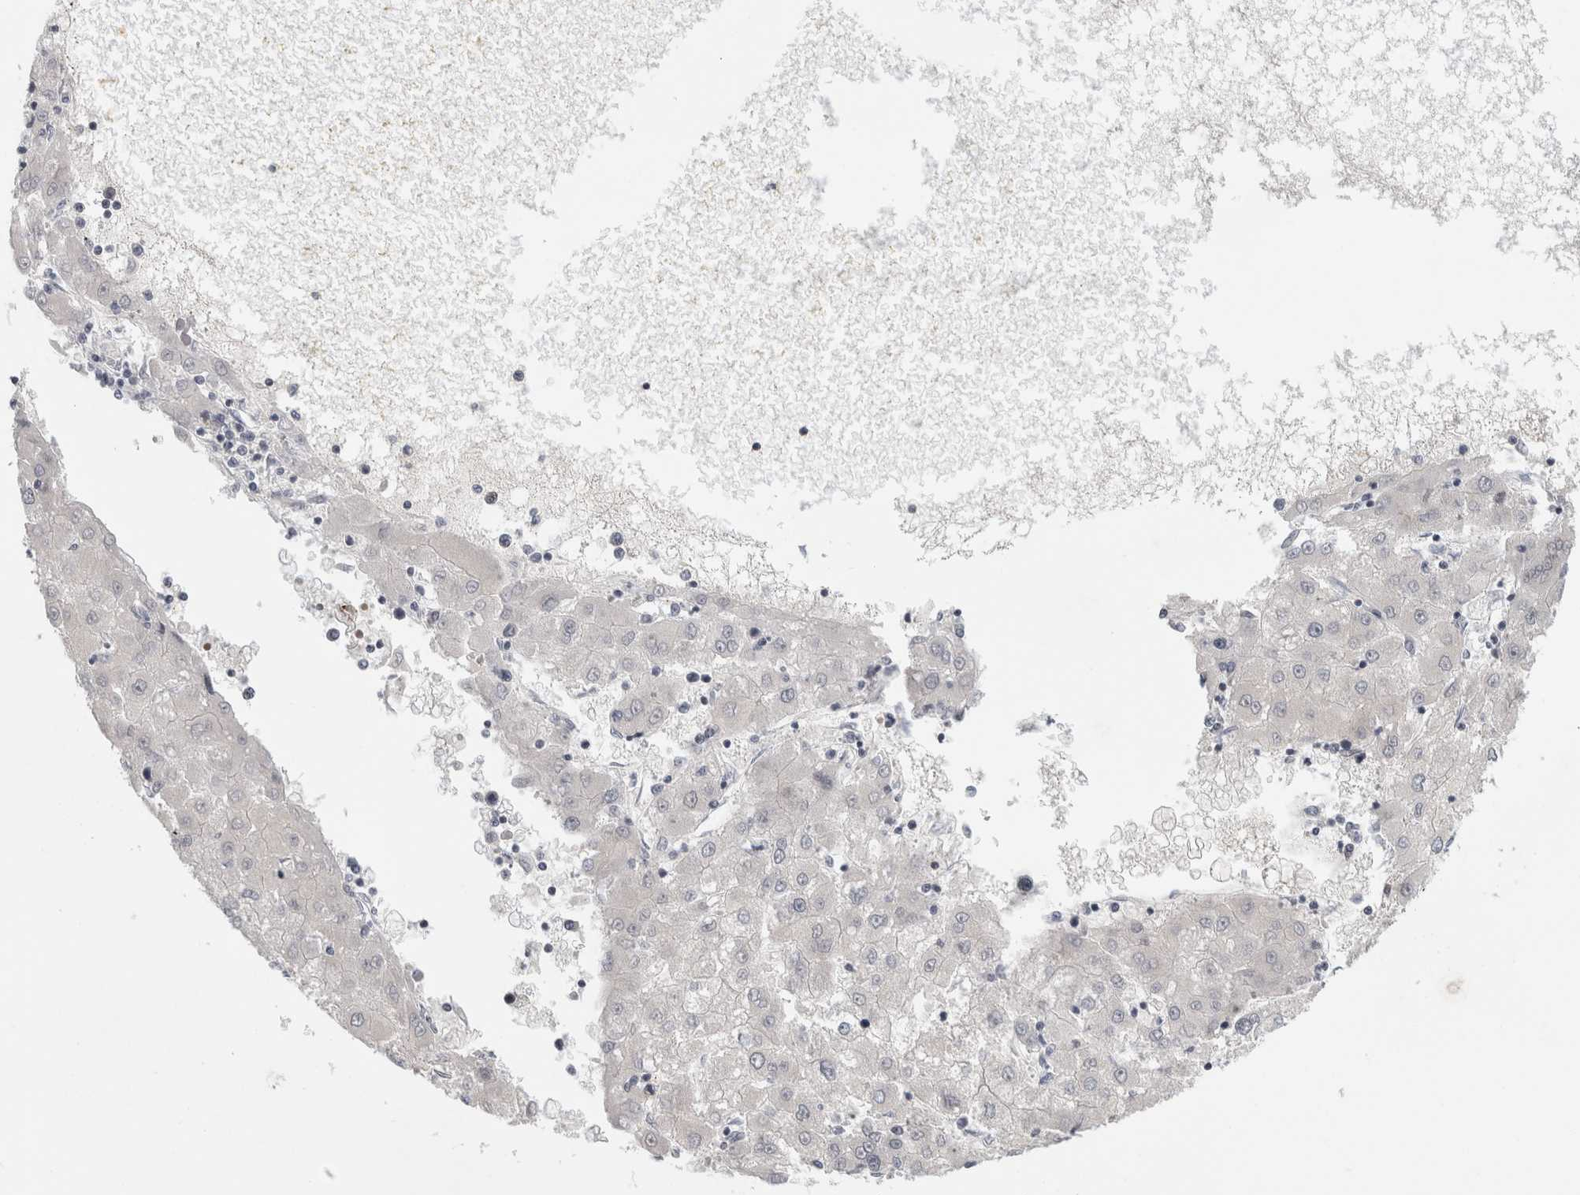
{"staining": {"intensity": "negative", "quantity": "none", "location": "none"}, "tissue": "liver cancer", "cell_type": "Tumor cells", "image_type": "cancer", "snomed": [{"axis": "morphology", "description": "Carcinoma, Hepatocellular, NOS"}, {"axis": "topography", "description": "Liver"}], "caption": "A high-resolution histopathology image shows immunohistochemistry (IHC) staining of liver hepatocellular carcinoma, which shows no significant positivity in tumor cells.", "gene": "UTP25", "patient": {"sex": "male", "age": 72}}